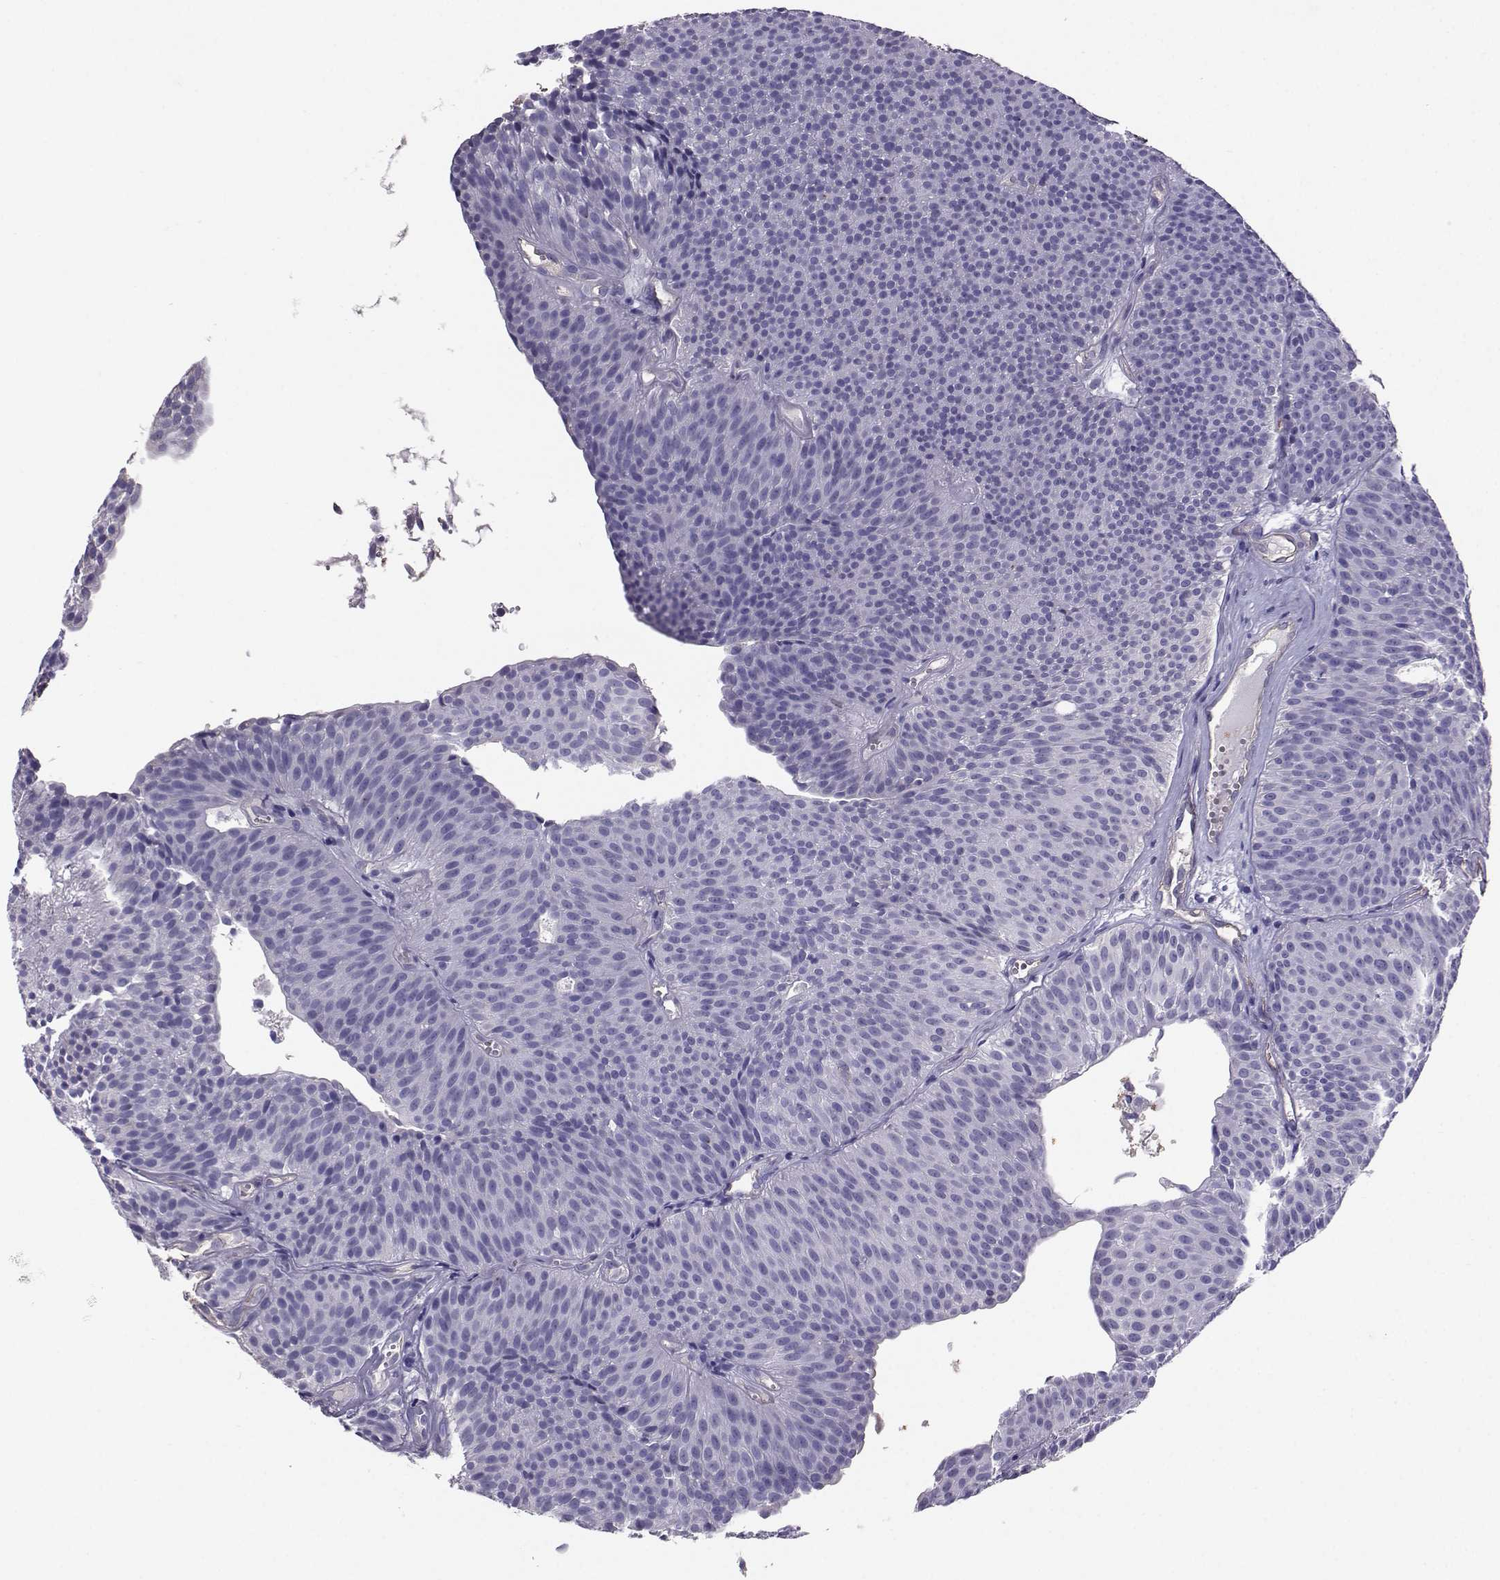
{"staining": {"intensity": "negative", "quantity": "none", "location": "none"}, "tissue": "urothelial cancer", "cell_type": "Tumor cells", "image_type": "cancer", "snomed": [{"axis": "morphology", "description": "Urothelial carcinoma, Low grade"}, {"axis": "topography", "description": "Urinary bladder"}], "caption": "There is no significant positivity in tumor cells of urothelial cancer.", "gene": "CLUL1", "patient": {"sex": "male", "age": 63}}